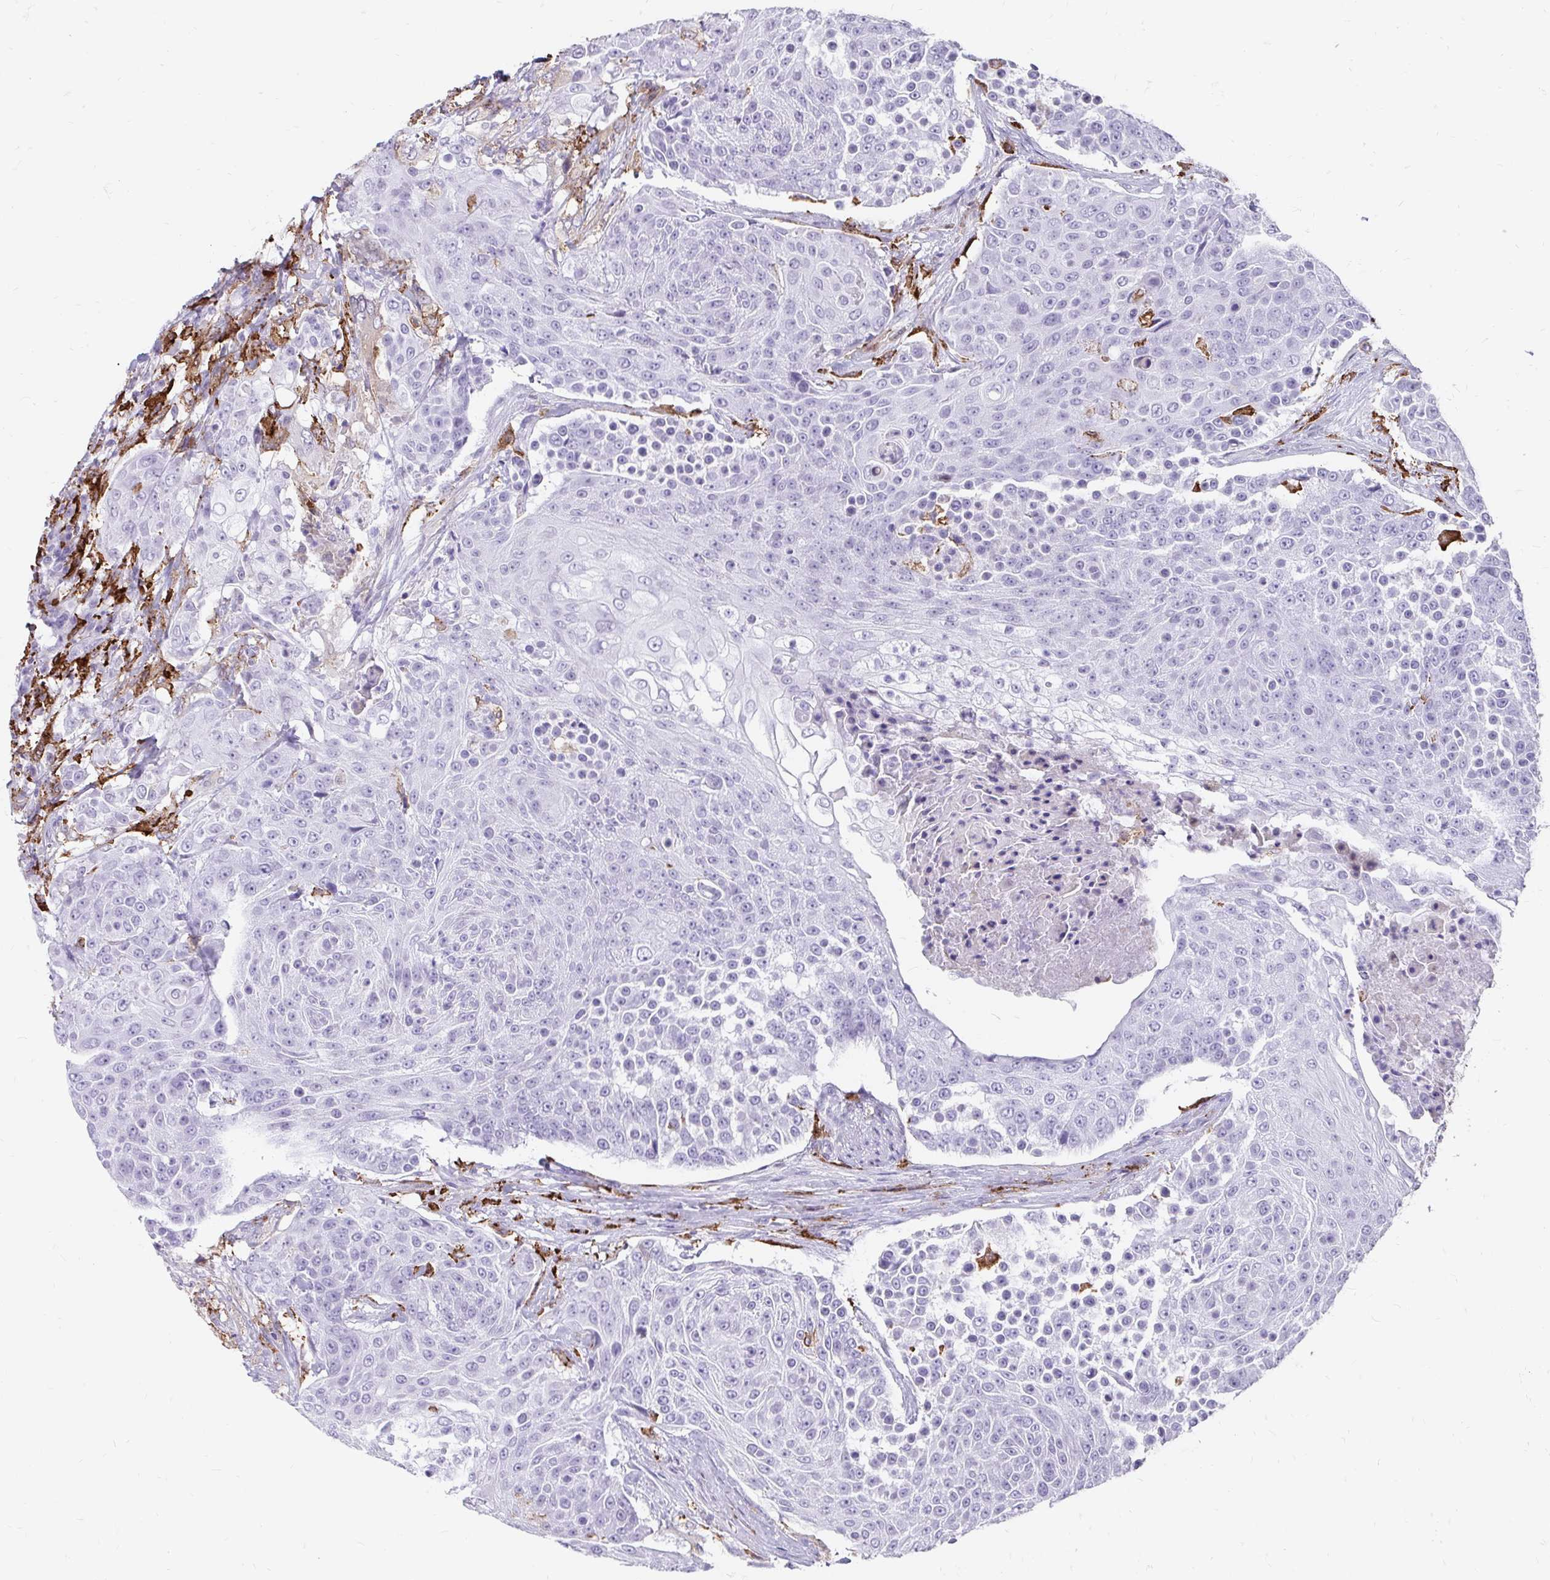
{"staining": {"intensity": "negative", "quantity": "none", "location": "none"}, "tissue": "urothelial cancer", "cell_type": "Tumor cells", "image_type": "cancer", "snomed": [{"axis": "morphology", "description": "Urothelial carcinoma, High grade"}, {"axis": "topography", "description": "Urinary bladder"}], "caption": "The image displays no staining of tumor cells in high-grade urothelial carcinoma. (Brightfield microscopy of DAB (3,3'-diaminobenzidine) IHC at high magnification).", "gene": "CD163", "patient": {"sex": "female", "age": 63}}